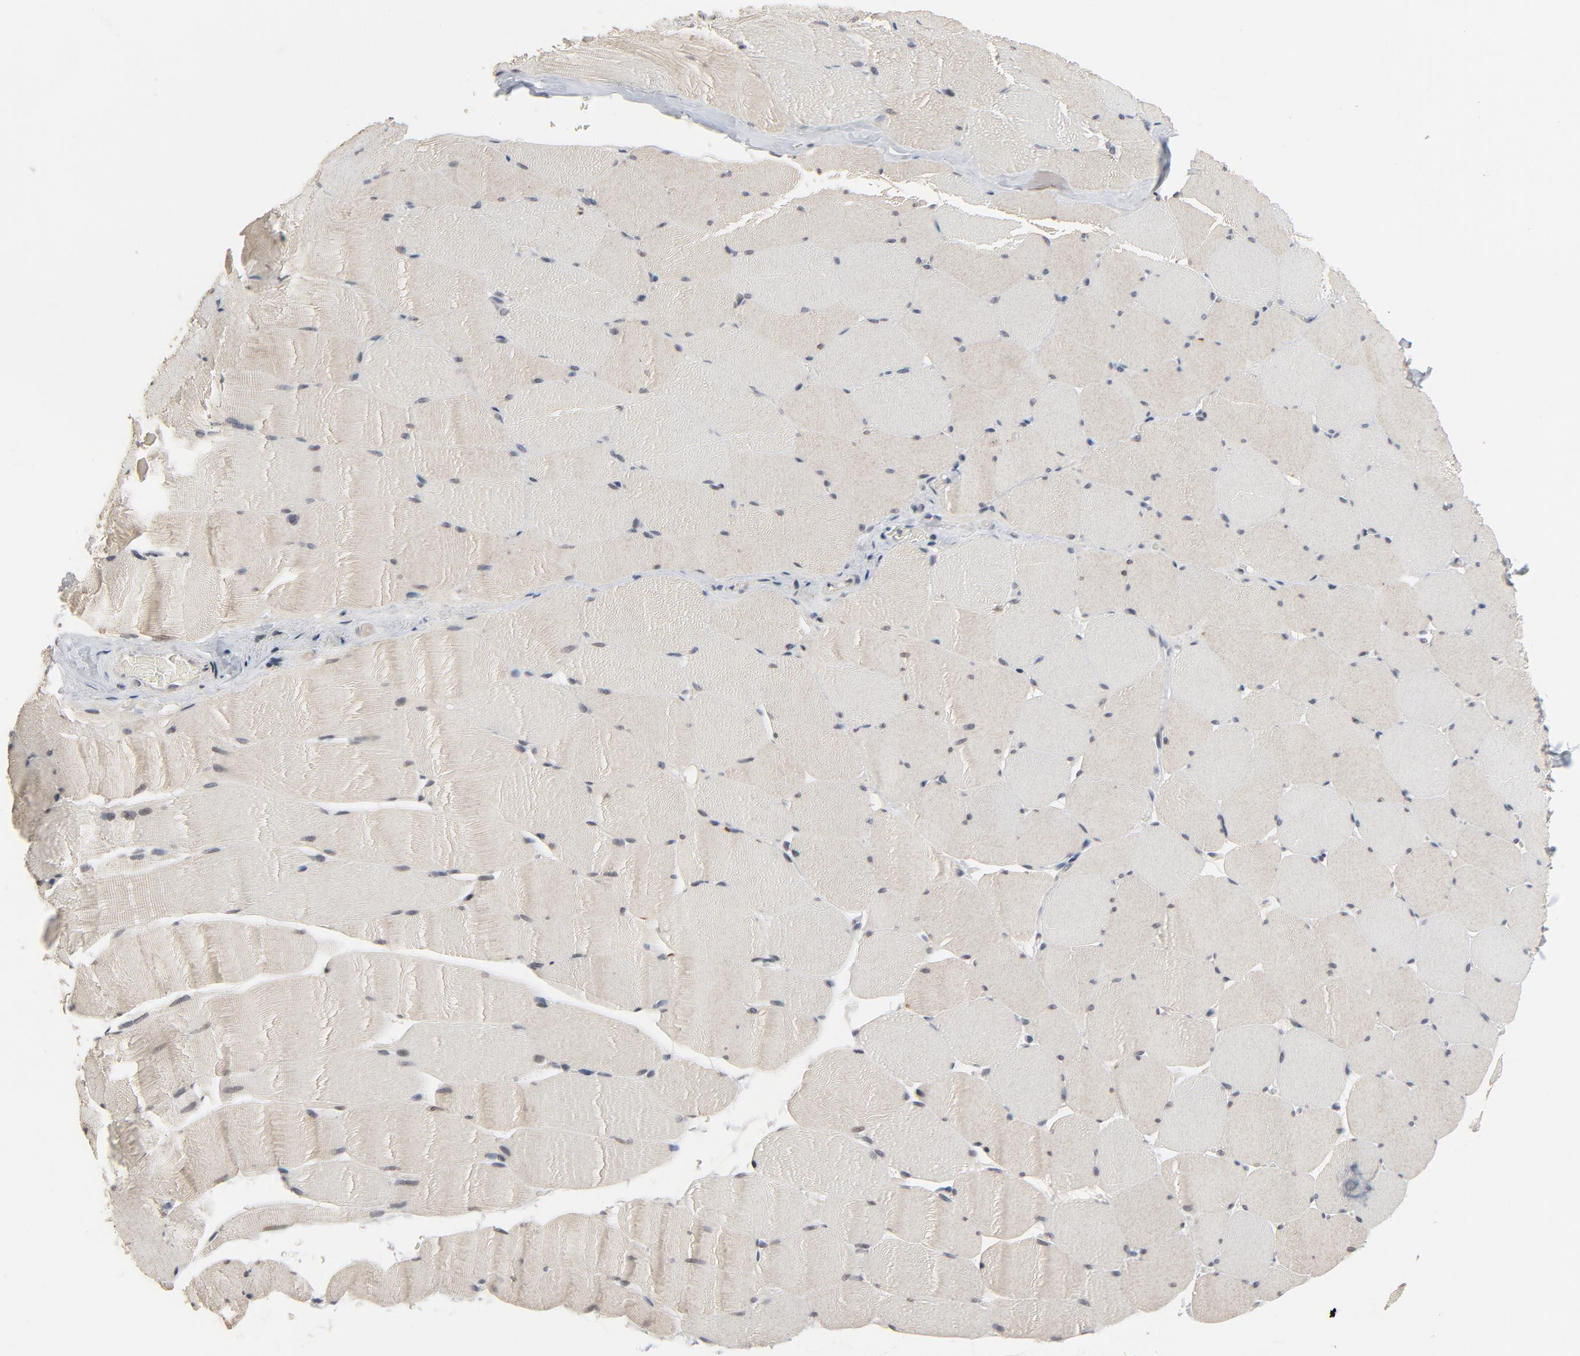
{"staining": {"intensity": "negative", "quantity": "none", "location": "none"}, "tissue": "skeletal muscle", "cell_type": "Myocytes", "image_type": "normal", "snomed": [{"axis": "morphology", "description": "Normal tissue, NOS"}, {"axis": "topography", "description": "Skeletal muscle"}], "caption": "DAB (3,3'-diaminobenzidine) immunohistochemical staining of normal skeletal muscle shows no significant staining in myocytes.", "gene": "MT3", "patient": {"sex": "male", "age": 62}}